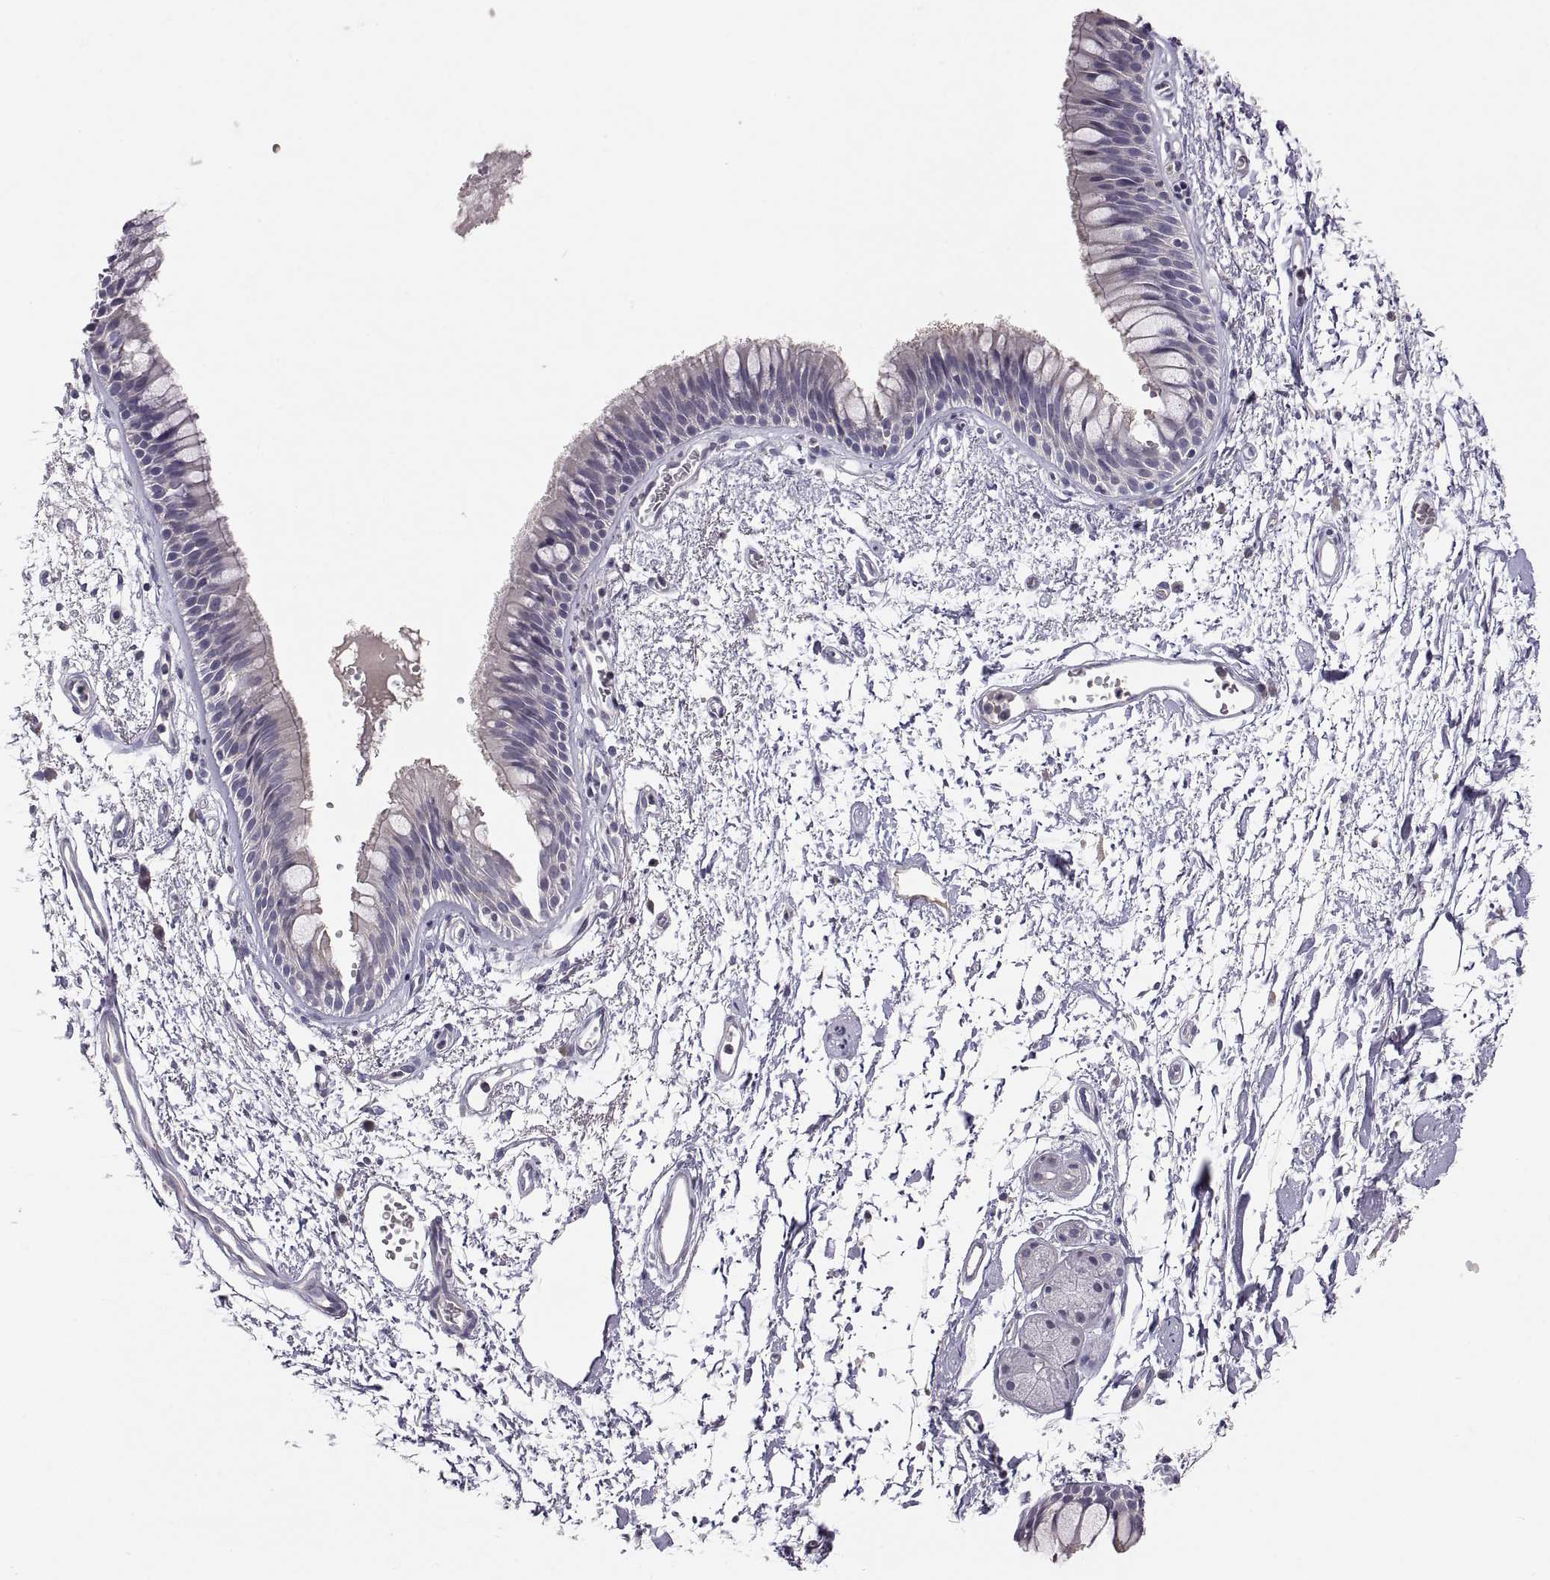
{"staining": {"intensity": "negative", "quantity": "none", "location": "none"}, "tissue": "bronchus", "cell_type": "Respiratory epithelial cells", "image_type": "normal", "snomed": [{"axis": "morphology", "description": "Normal tissue, NOS"}, {"axis": "topography", "description": "Cartilage tissue"}, {"axis": "topography", "description": "Bronchus"}], "caption": "An immunohistochemistry (IHC) histopathology image of normal bronchus is shown. There is no staining in respiratory epithelial cells of bronchus.", "gene": "PAX2", "patient": {"sex": "male", "age": 66}}